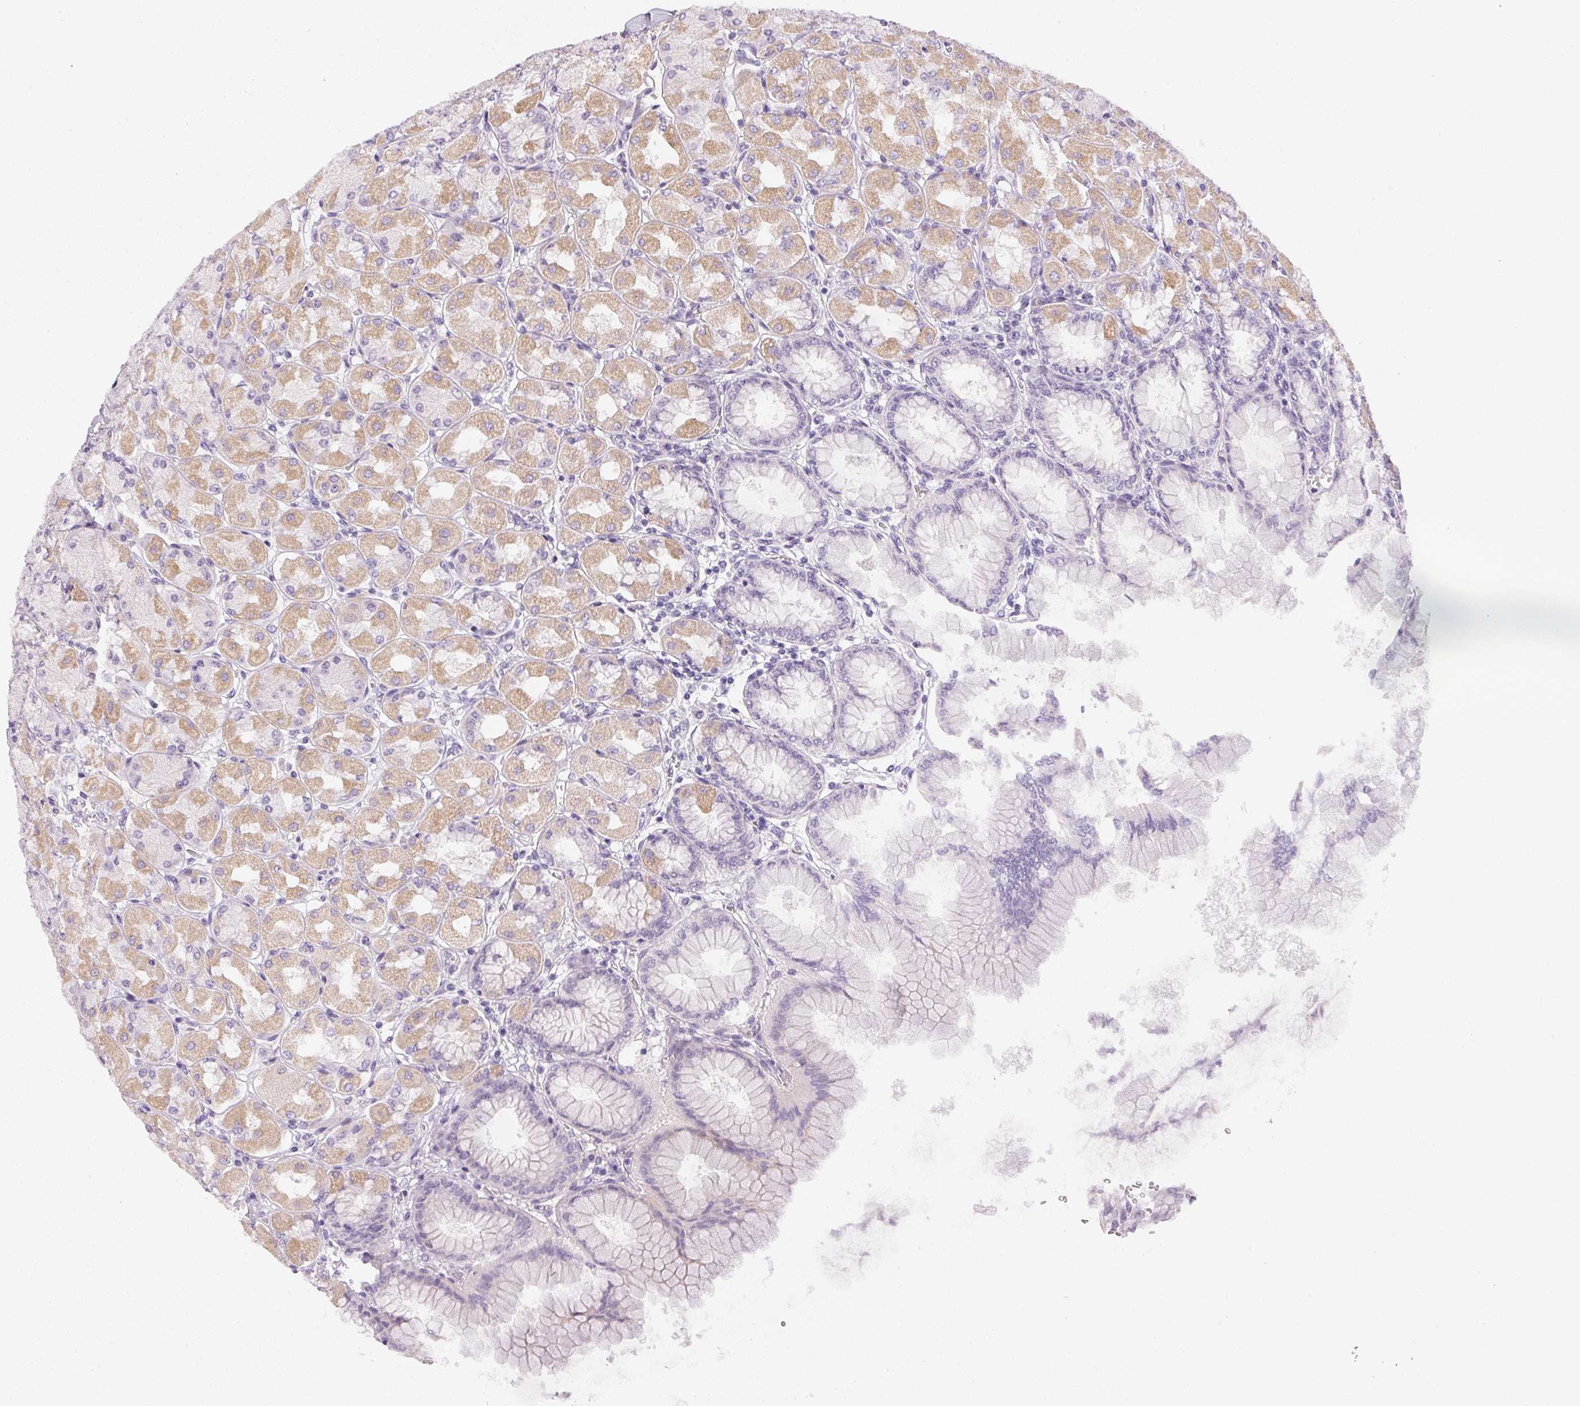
{"staining": {"intensity": "moderate", "quantity": "25%-75%", "location": "cytoplasmic/membranous"}, "tissue": "stomach", "cell_type": "Glandular cells", "image_type": "normal", "snomed": [{"axis": "morphology", "description": "Normal tissue, NOS"}, {"axis": "topography", "description": "Stomach, upper"}], "caption": "DAB (3,3'-diaminobenzidine) immunohistochemical staining of unremarkable human stomach exhibits moderate cytoplasmic/membranous protein staining in about 25%-75% of glandular cells. The staining was performed using DAB to visualize the protein expression in brown, while the nuclei were stained in blue with hematoxylin (Magnification: 20x).", "gene": "GSDMC", "patient": {"sex": "female", "age": 56}}